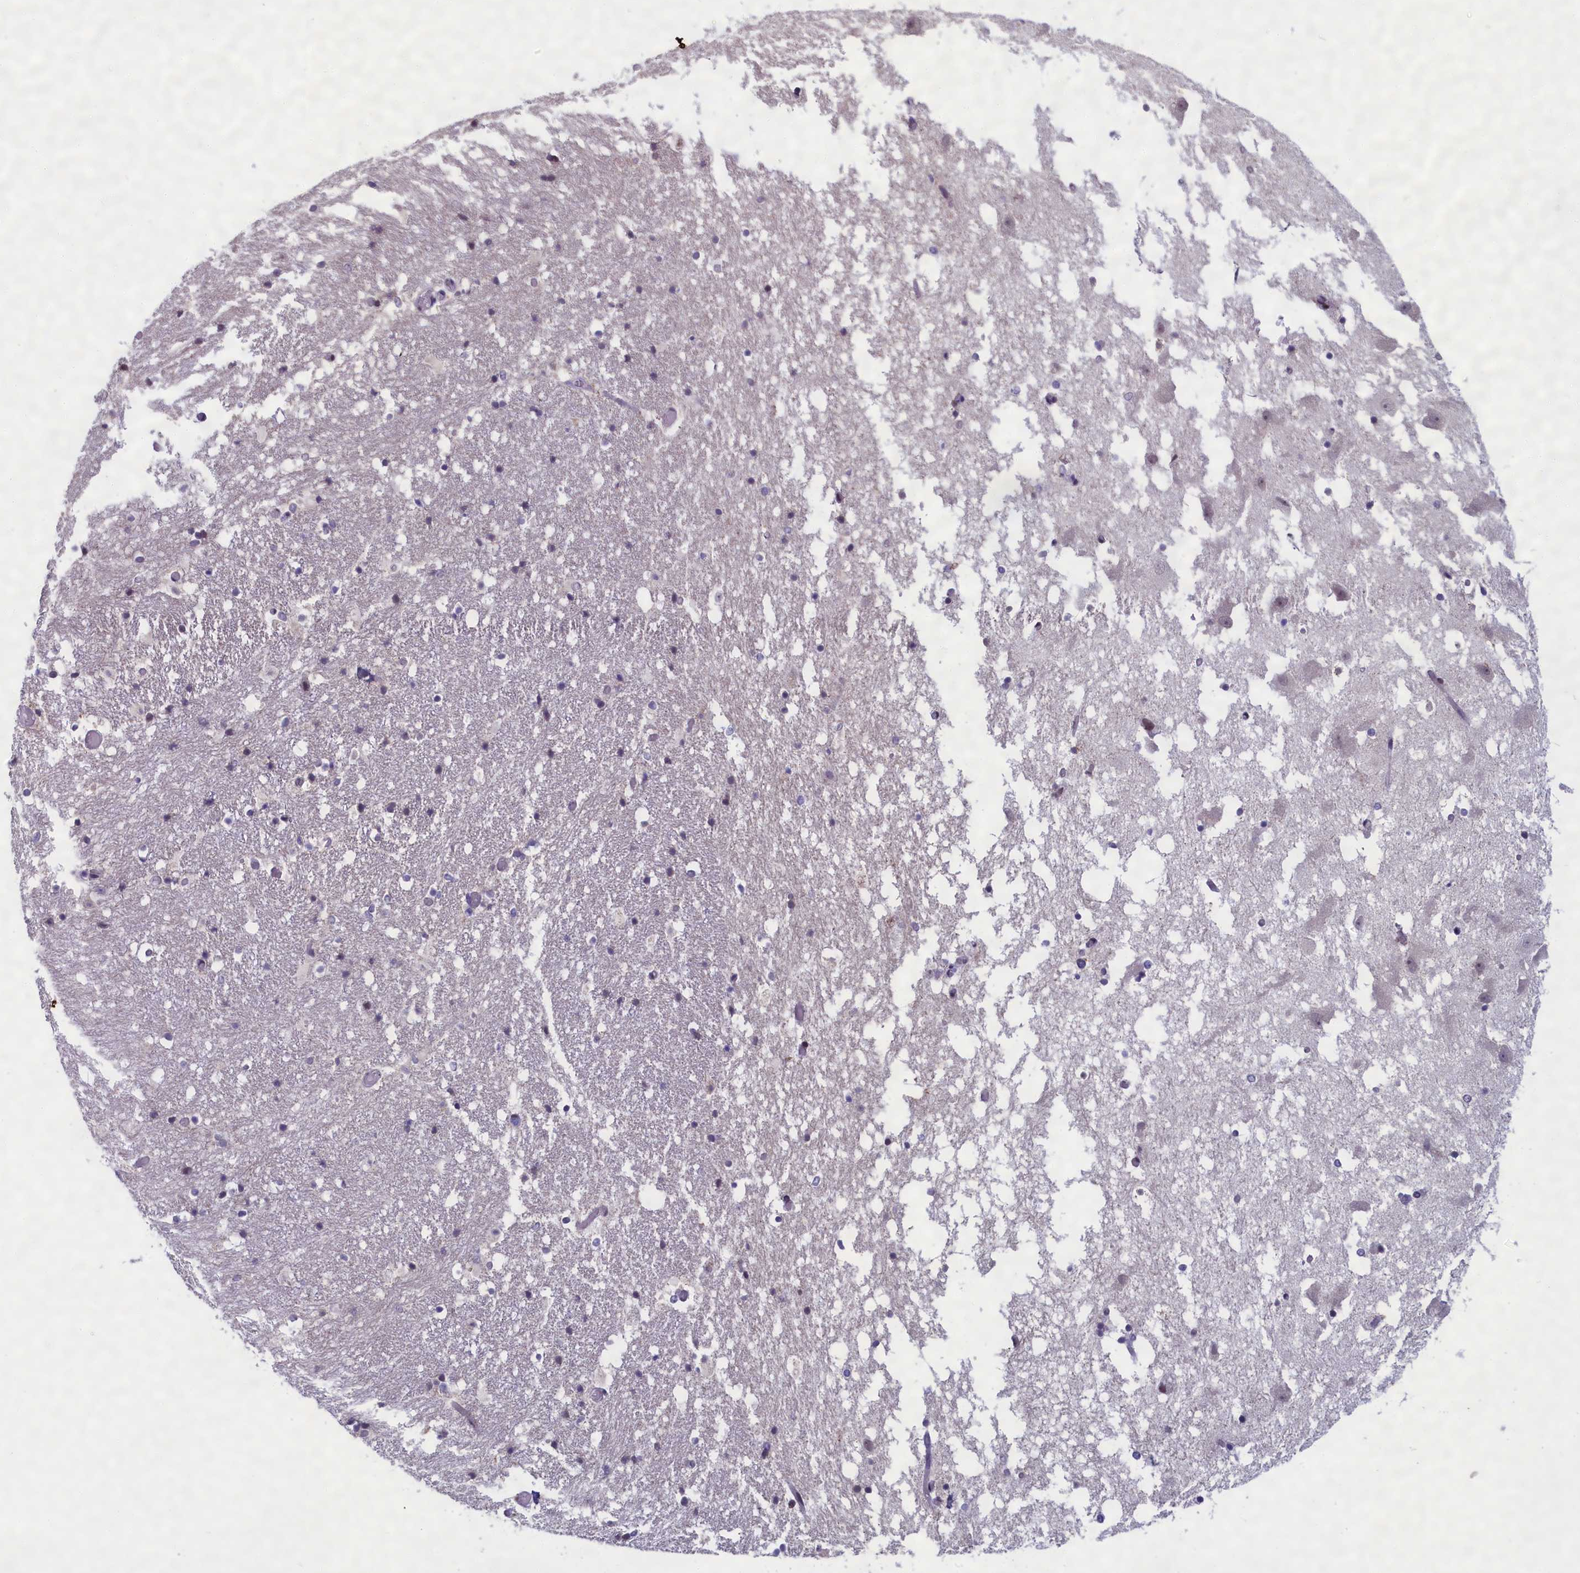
{"staining": {"intensity": "negative", "quantity": "none", "location": "none"}, "tissue": "hippocampus", "cell_type": "Glial cells", "image_type": "normal", "snomed": [{"axis": "morphology", "description": "Normal tissue, NOS"}, {"axis": "topography", "description": "Hippocampus"}], "caption": "Immunohistochemical staining of unremarkable hippocampus reveals no significant positivity in glial cells.", "gene": "GPSM1", "patient": {"sex": "female", "age": 52}}